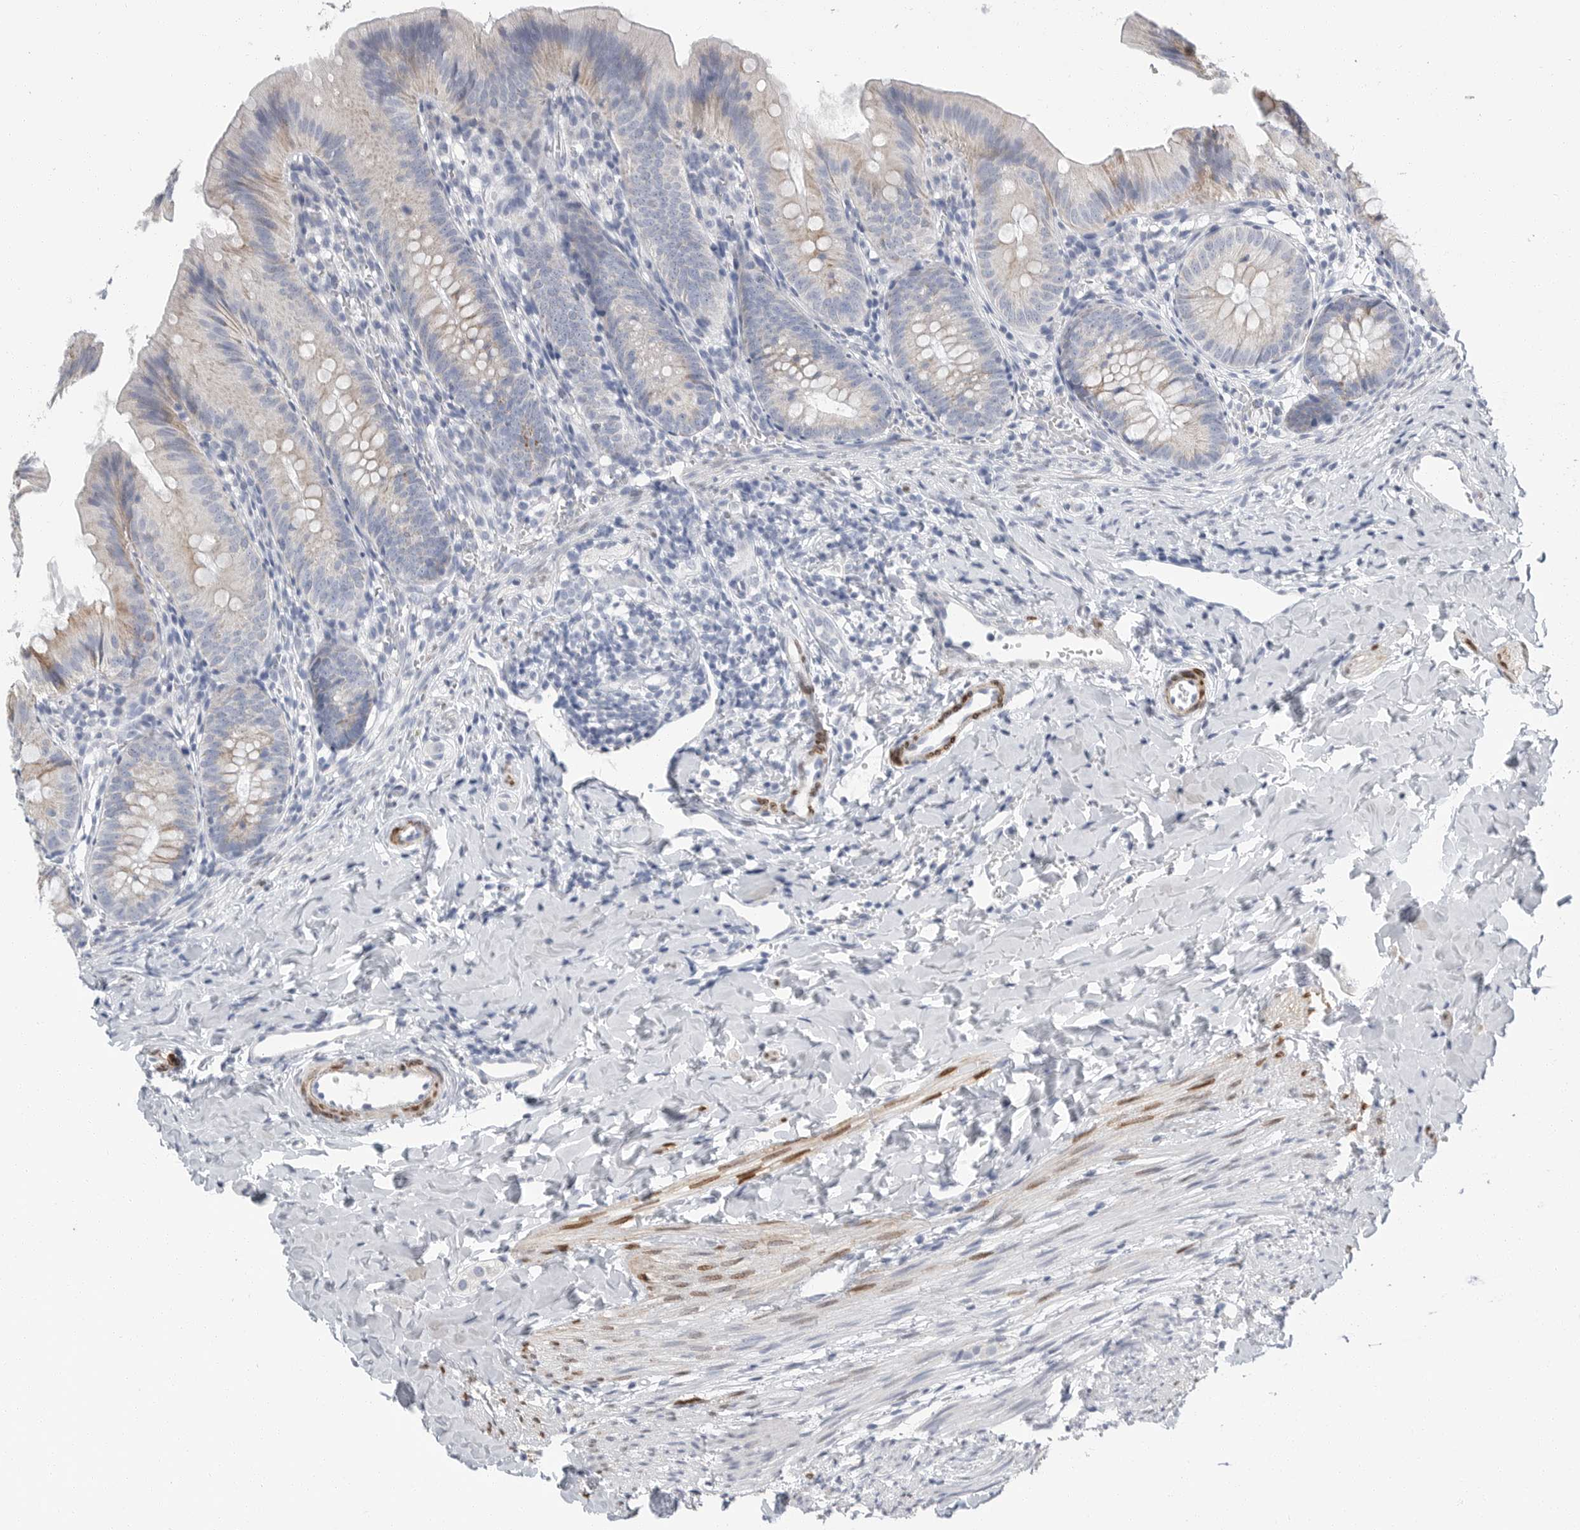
{"staining": {"intensity": "moderate", "quantity": "<25%", "location": "cytoplasmic/membranous"}, "tissue": "appendix", "cell_type": "Glandular cells", "image_type": "normal", "snomed": [{"axis": "morphology", "description": "Normal tissue, NOS"}, {"axis": "topography", "description": "Appendix"}], "caption": "Moderate cytoplasmic/membranous positivity for a protein is identified in approximately <25% of glandular cells of benign appendix using immunohistochemistry.", "gene": "PLN", "patient": {"sex": "male", "age": 1}}